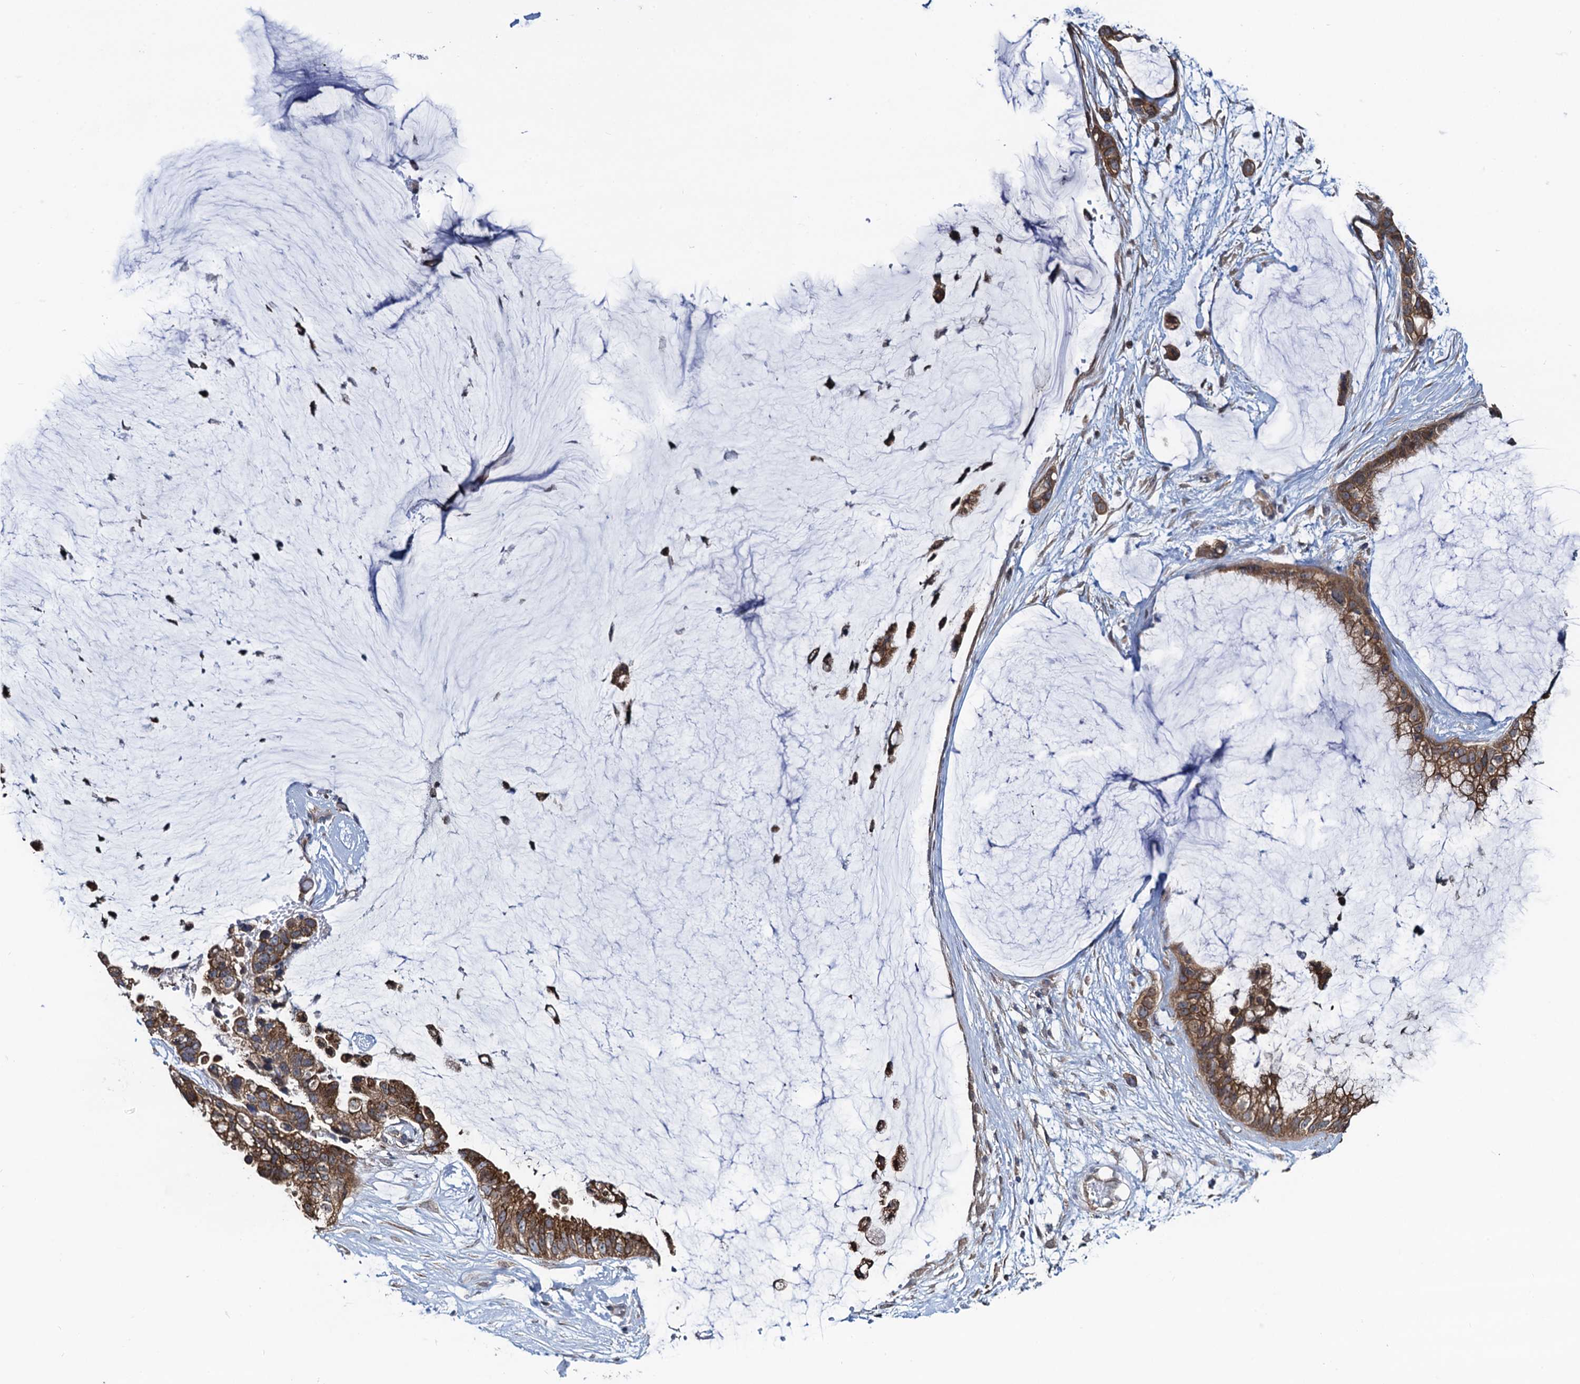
{"staining": {"intensity": "moderate", "quantity": ">75%", "location": "cytoplasmic/membranous"}, "tissue": "ovarian cancer", "cell_type": "Tumor cells", "image_type": "cancer", "snomed": [{"axis": "morphology", "description": "Cystadenocarcinoma, mucinous, NOS"}, {"axis": "topography", "description": "Ovary"}], "caption": "Immunohistochemical staining of human mucinous cystadenocarcinoma (ovarian) demonstrates medium levels of moderate cytoplasmic/membranous protein expression in approximately >75% of tumor cells.", "gene": "RNF125", "patient": {"sex": "female", "age": 39}}